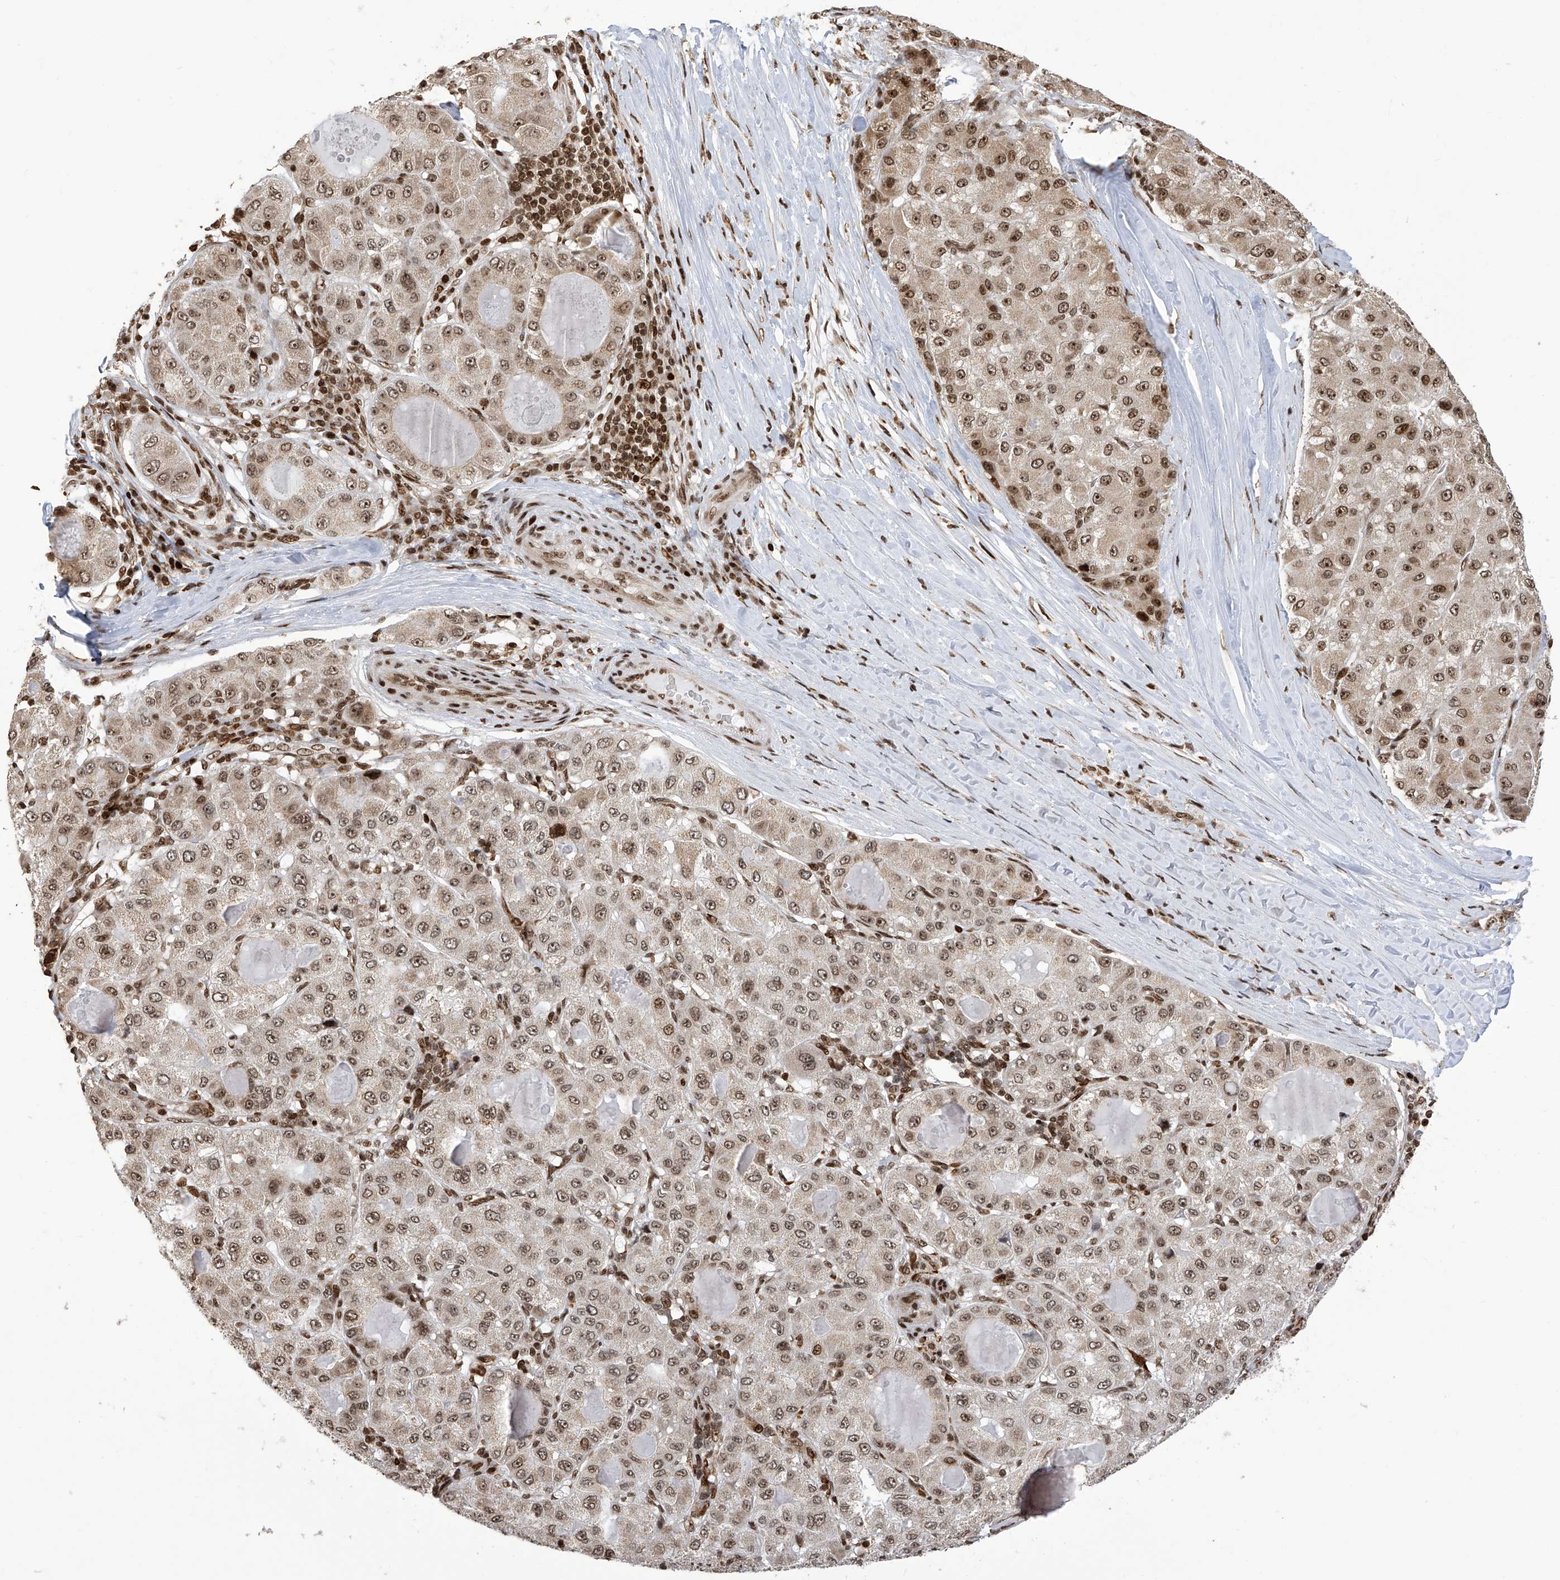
{"staining": {"intensity": "moderate", "quantity": ">75%", "location": "nuclear"}, "tissue": "liver cancer", "cell_type": "Tumor cells", "image_type": "cancer", "snomed": [{"axis": "morphology", "description": "Carcinoma, Hepatocellular, NOS"}, {"axis": "topography", "description": "Liver"}], "caption": "Liver cancer stained for a protein (brown) exhibits moderate nuclear positive staining in about >75% of tumor cells.", "gene": "PAK1IP1", "patient": {"sex": "male", "age": 80}}